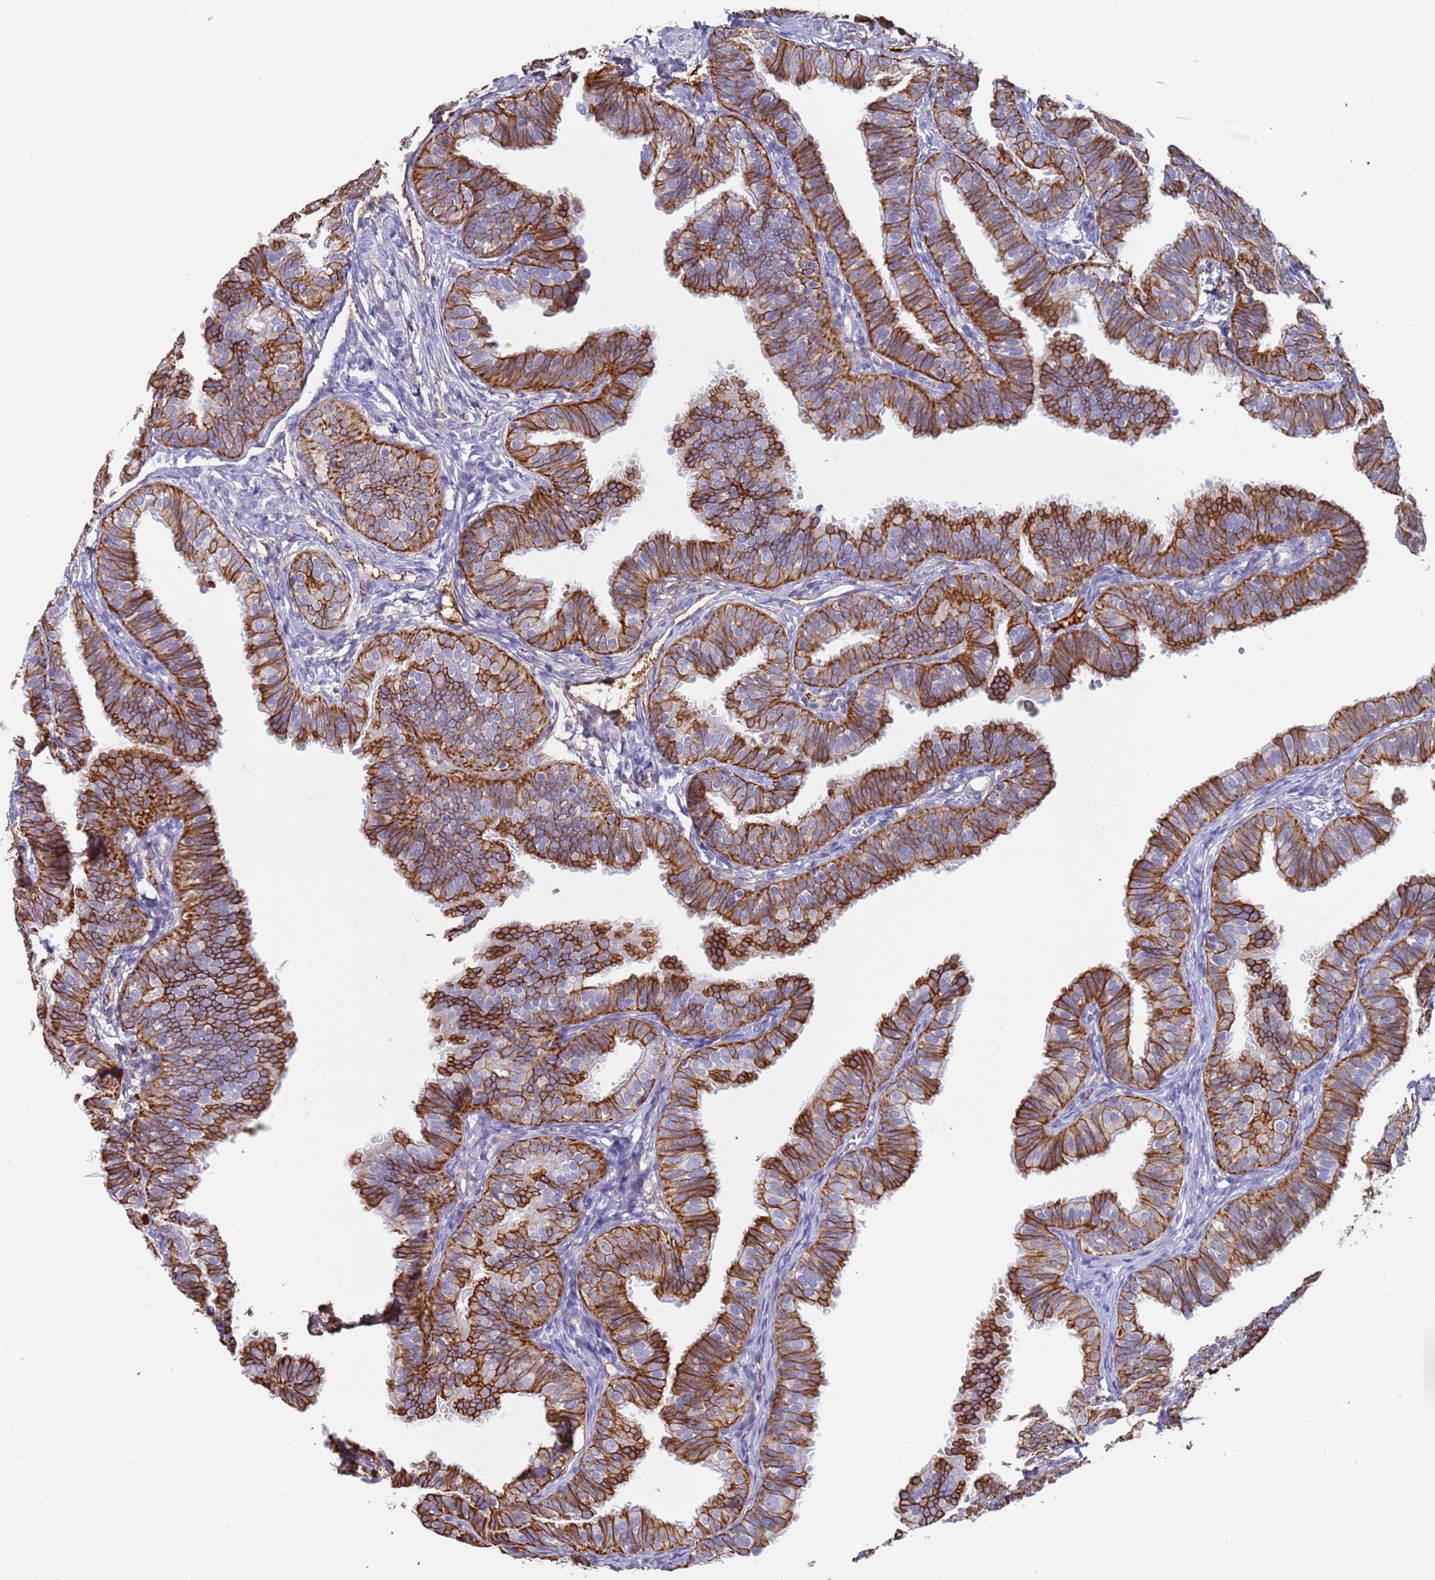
{"staining": {"intensity": "strong", "quantity": ">75%", "location": "cytoplasmic/membranous"}, "tissue": "fallopian tube", "cell_type": "Glandular cells", "image_type": "normal", "snomed": [{"axis": "morphology", "description": "Normal tissue, NOS"}, {"axis": "topography", "description": "Fallopian tube"}], "caption": "Fallopian tube stained for a protein (brown) demonstrates strong cytoplasmic/membranous positive staining in about >75% of glandular cells.", "gene": "CYSLTR2", "patient": {"sex": "female", "age": 35}}